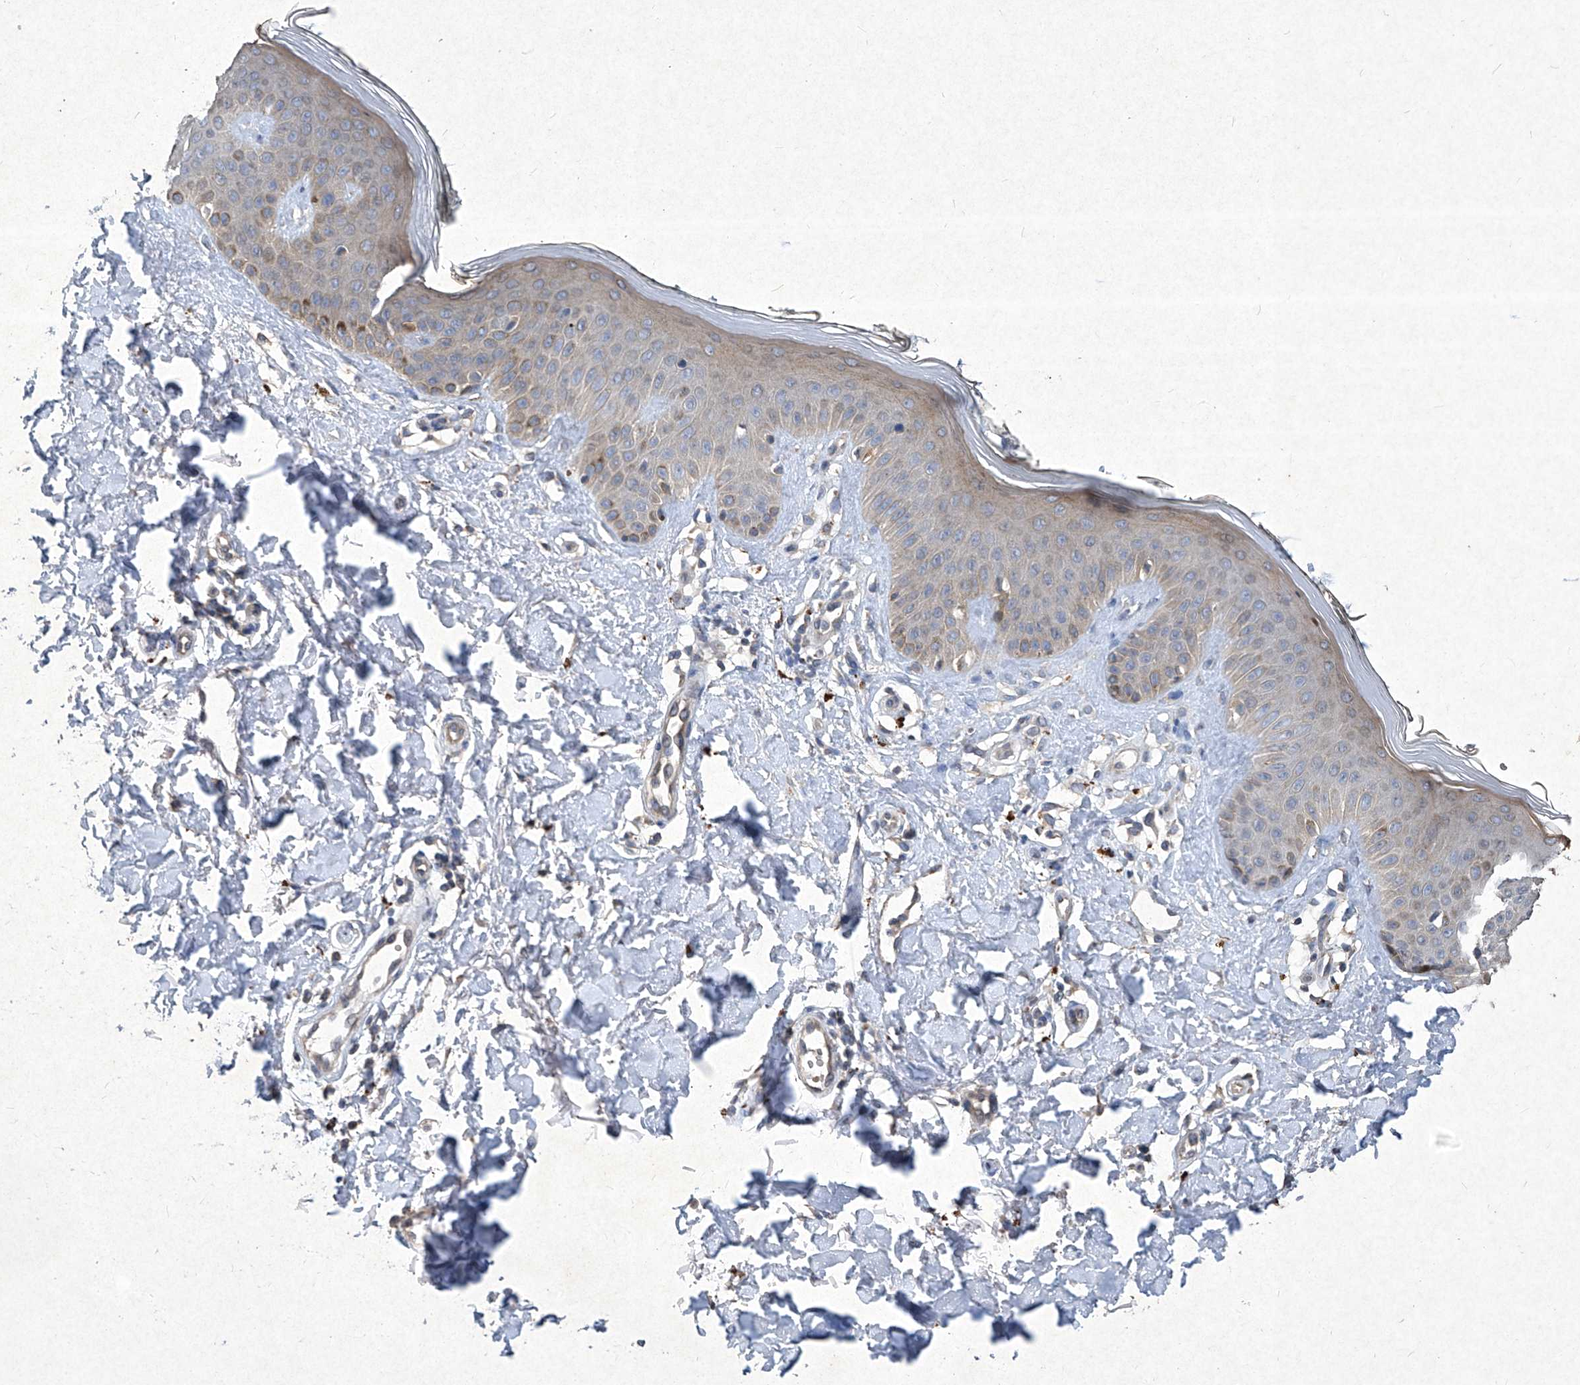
{"staining": {"intensity": "moderate", "quantity": "25%-75%", "location": "cytoplasmic/membranous"}, "tissue": "skin", "cell_type": "Fibroblasts", "image_type": "normal", "snomed": [{"axis": "morphology", "description": "Normal tissue, NOS"}, {"axis": "topography", "description": "Skin"}], "caption": "Immunohistochemical staining of benign human skin exhibits 25%-75% levels of moderate cytoplasmic/membranous protein staining in about 25%-75% of fibroblasts.", "gene": "MED16", "patient": {"sex": "female", "age": 64}}